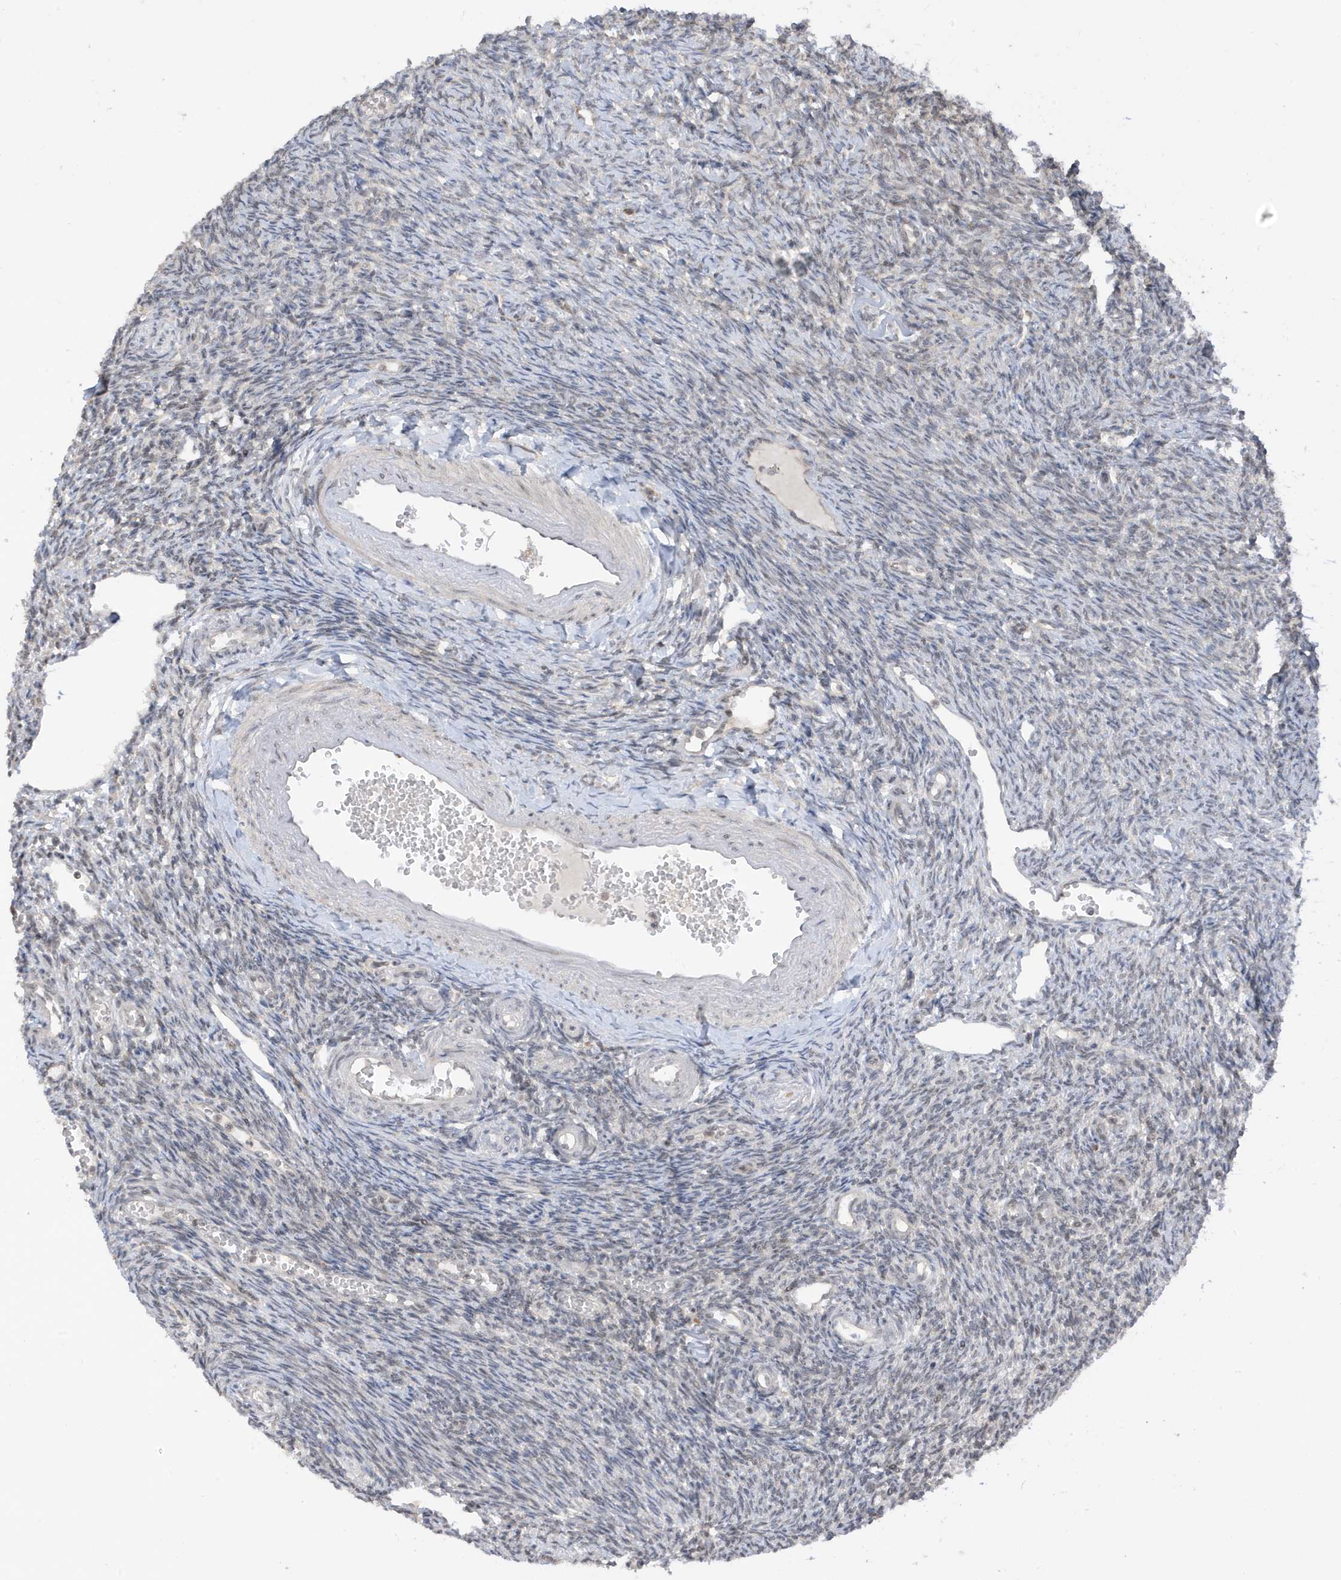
{"staining": {"intensity": "moderate", "quantity": ">75%", "location": "cytoplasmic/membranous"}, "tissue": "ovary", "cell_type": "Follicle cells", "image_type": "normal", "snomed": [{"axis": "morphology", "description": "Normal tissue, NOS"}, {"axis": "morphology", "description": "Cyst, NOS"}, {"axis": "topography", "description": "Ovary"}], "caption": "The photomicrograph shows staining of unremarkable ovary, revealing moderate cytoplasmic/membranous protein staining (brown color) within follicle cells. (brown staining indicates protein expression, while blue staining denotes nuclei).", "gene": "TAB3", "patient": {"sex": "female", "age": 33}}